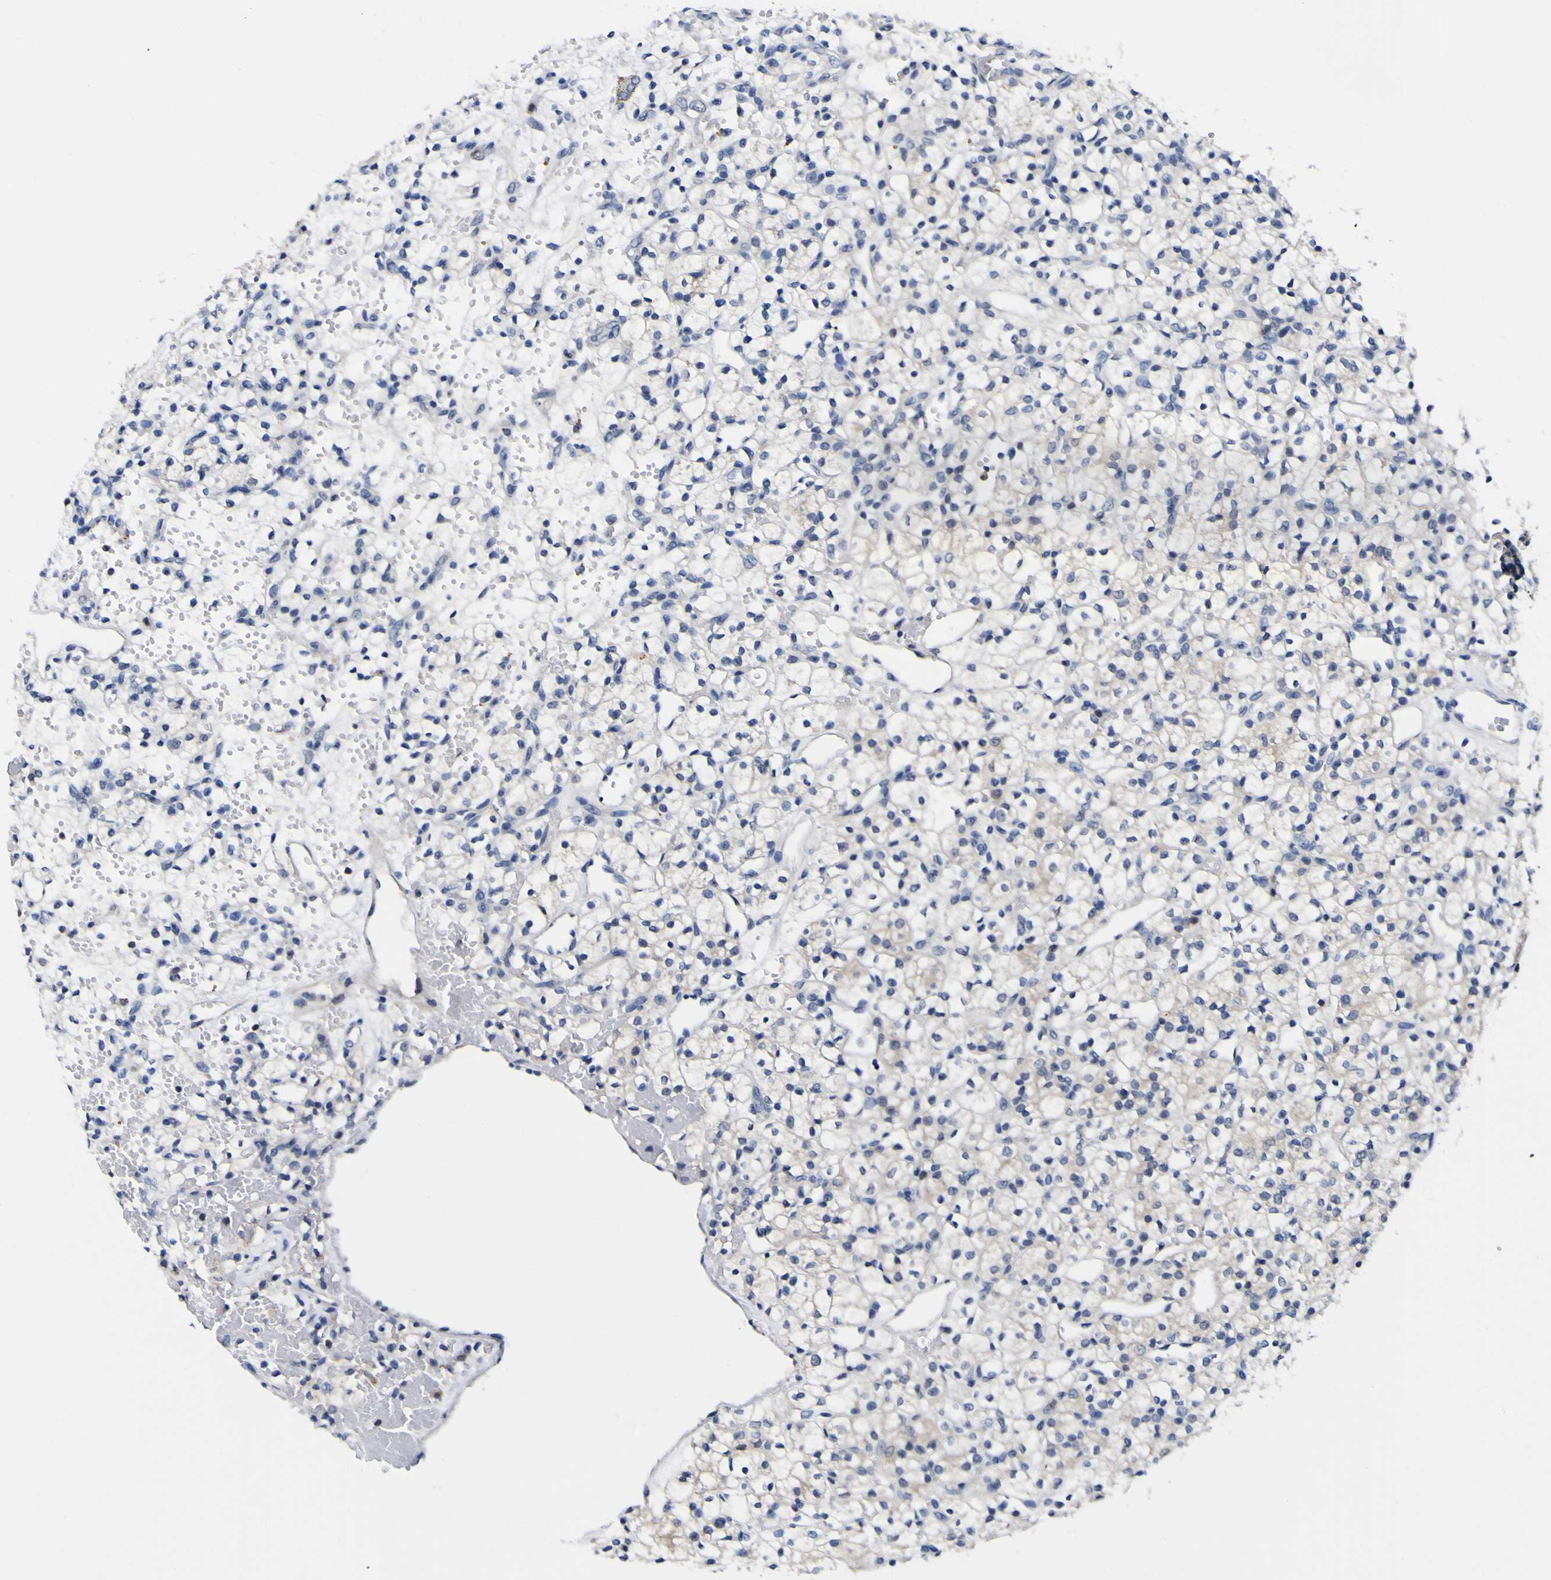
{"staining": {"intensity": "negative", "quantity": "none", "location": "none"}, "tissue": "renal cancer", "cell_type": "Tumor cells", "image_type": "cancer", "snomed": [{"axis": "morphology", "description": "Adenocarcinoma, NOS"}, {"axis": "topography", "description": "Kidney"}], "caption": "An immunohistochemistry (IHC) micrograph of renal adenocarcinoma is shown. There is no staining in tumor cells of renal adenocarcinoma.", "gene": "CASP6", "patient": {"sex": "female", "age": 60}}